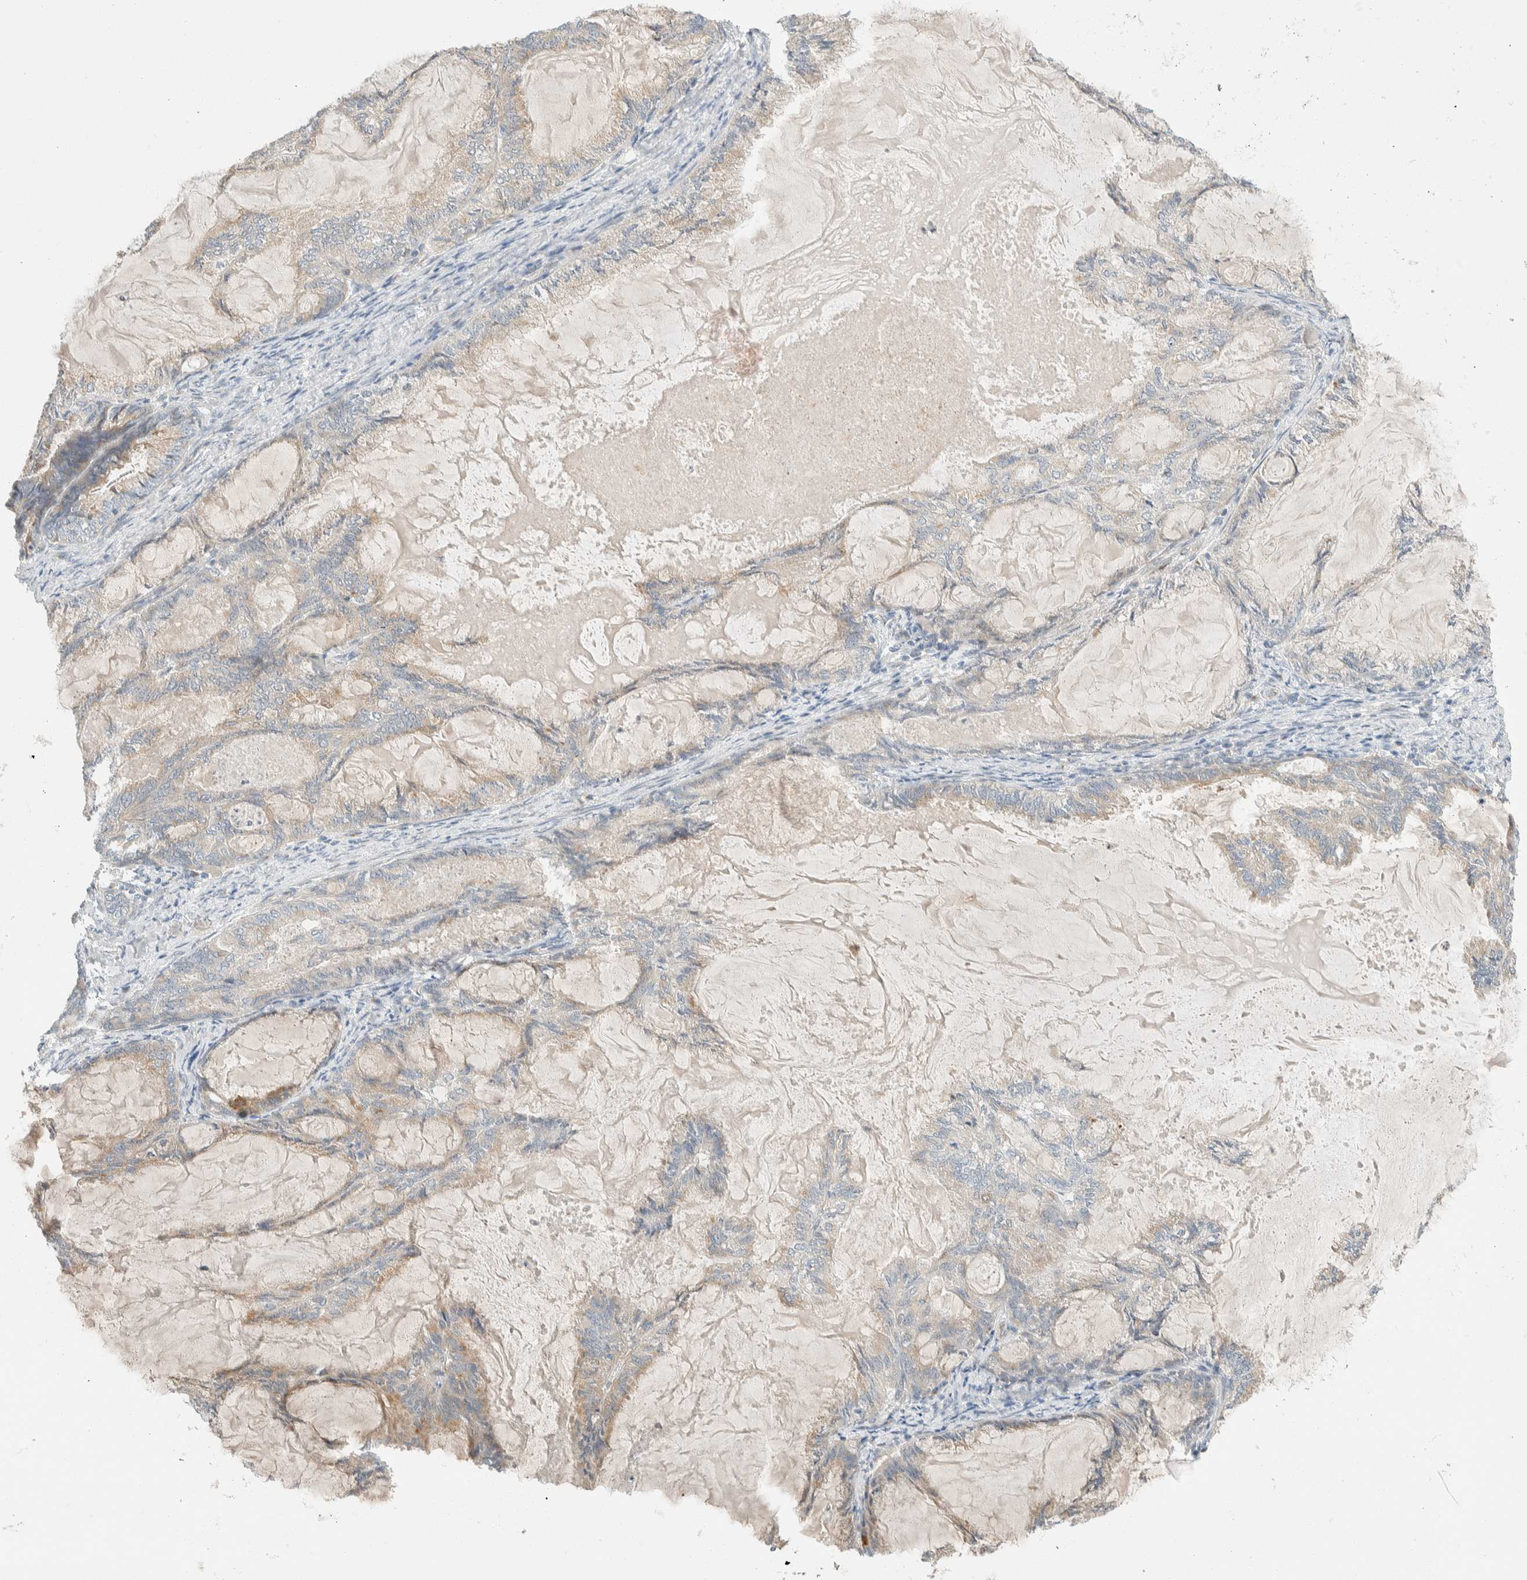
{"staining": {"intensity": "weak", "quantity": "<25%", "location": "cytoplasmic/membranous"}, "tissue": "endometrial cancer", "cell_type": "Tumor cells", "image_type": "cancer", "snomed": [{"axis": "morphology", "description": "Adenocarcinoma, NOS"}, {"axis": "topography", "description": "Endometrium"}], "caption": "The IHC photomicrograph has no significant staining in tumor cells of endometrial cancer (adenocarcinoma) tissue.", "gene": "TMEM184B", "patient": {"sex": "female", "age": 86}}